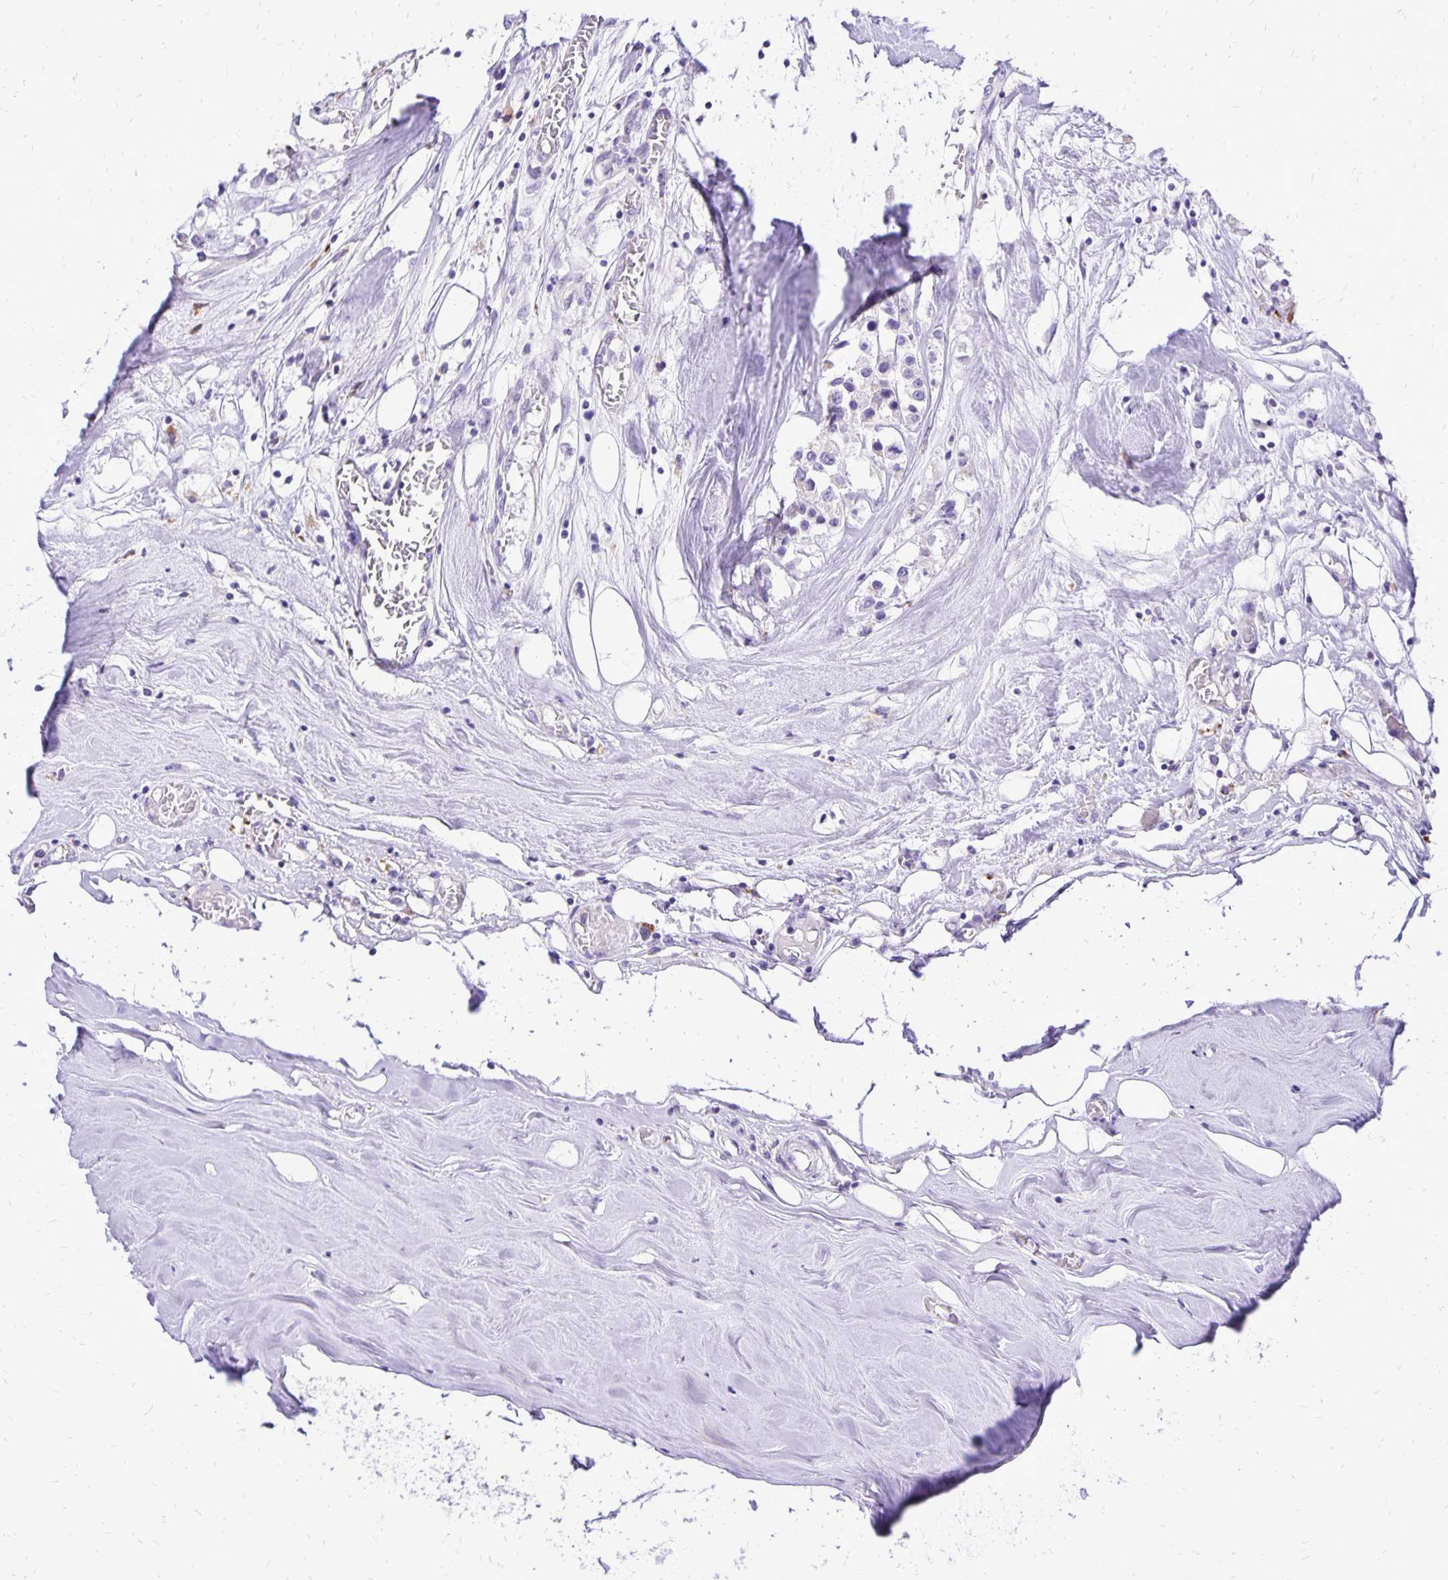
{"staining": {"intensity": "negative", "quantity": "none", "location": "none"}, "tissue": "breast cancer", "cell_type": "Tumor cells", "image_type": "cancer", "snomed": [{"axis": "morphology", "description": "Duct carcinoma"}, {"axis": "topography", "description": "Breast"}], "caption": "Tumor cells show no significant protein positivity in intraductal carcinoma (breast). The staining was performed using DAB (3,3'-diaminobenzidine) to visualize the protein expression in brown, while the nuclei were stained in blue with hematoxylin (Magnification: 20x).", "gene": "EIF5A", "patient": {"sex": "female", "age": 61}}